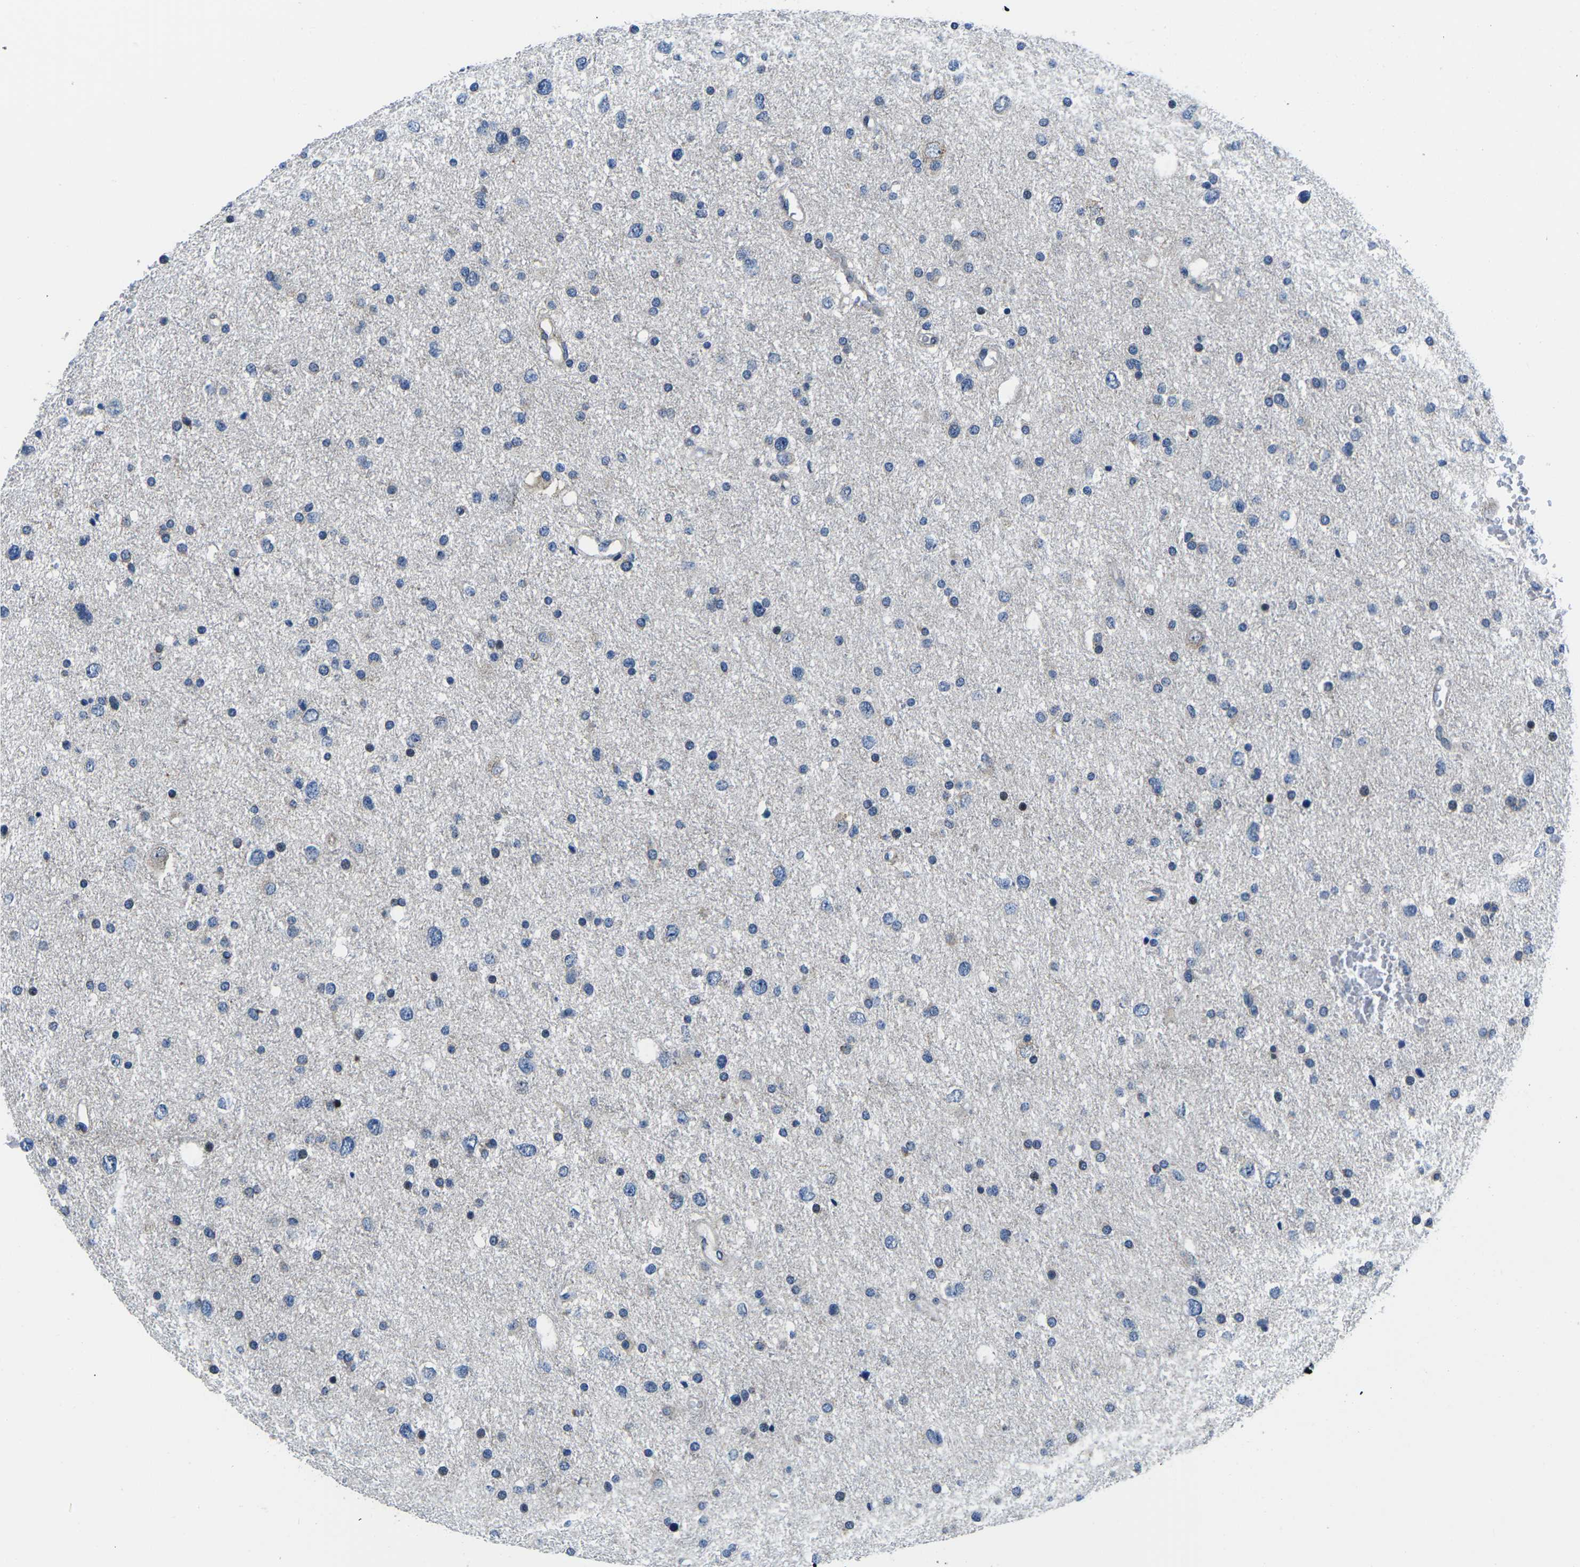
{"staining": {"intensity": "negative", "quantity": "none", "location": "none"}, "tissue": "glioma", "cell_type": "Tumor cells", "image_type": "cancer", "snomed": [{"axis": "morphology", "description": "Glioma, malignant, Low grade"}, {"axis": "topography", "description": "Brain"}], "caption": "There is no significant expression in tumor cells of malignant glioma (low-grade).", "gene": "EIF4E", "patient": {"sex": "female", "age": 37}}